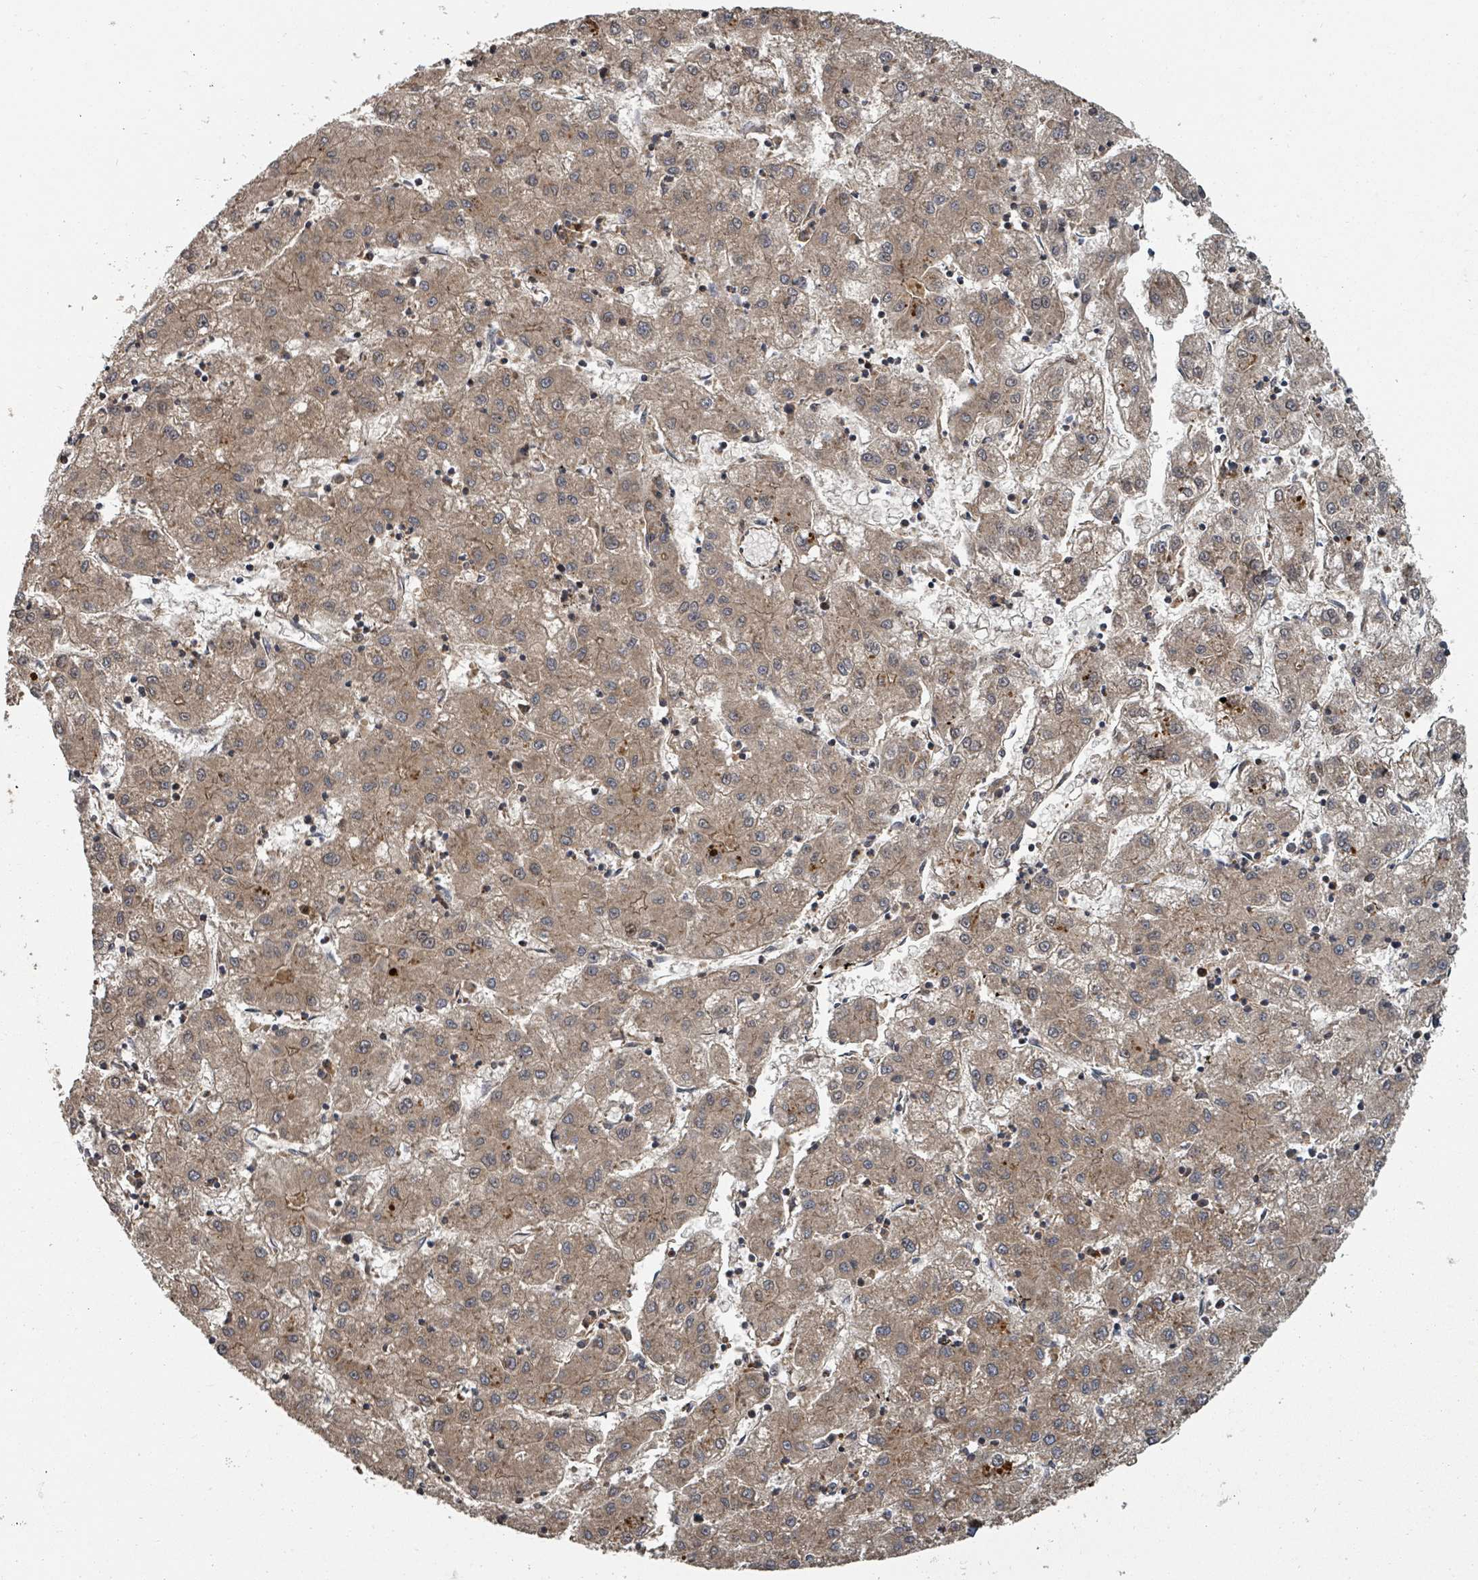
{"staining": {"intensity": "moderate", "quantity": ">75%", "location": "cytoplasmic/membranous"}, "tissue": "liver cancer", "cell_type": "Tumor cells", "image_type": "cancer", "snomed": [{"axis": "morphology", "description": "Carcinoma, Hepatocellular, NOS"}, {"axis": "topography", "description": "Liver"}], "caption": "The immunohistochemical stain shows moderate cytoplasmic/membranous staining in tumor cells of liver cancer tissue. (DAB = brown stain, brightfield microscopy at high magnification).", "gene": "DPM1", "patient": {"sex": "male", "age": 72}}